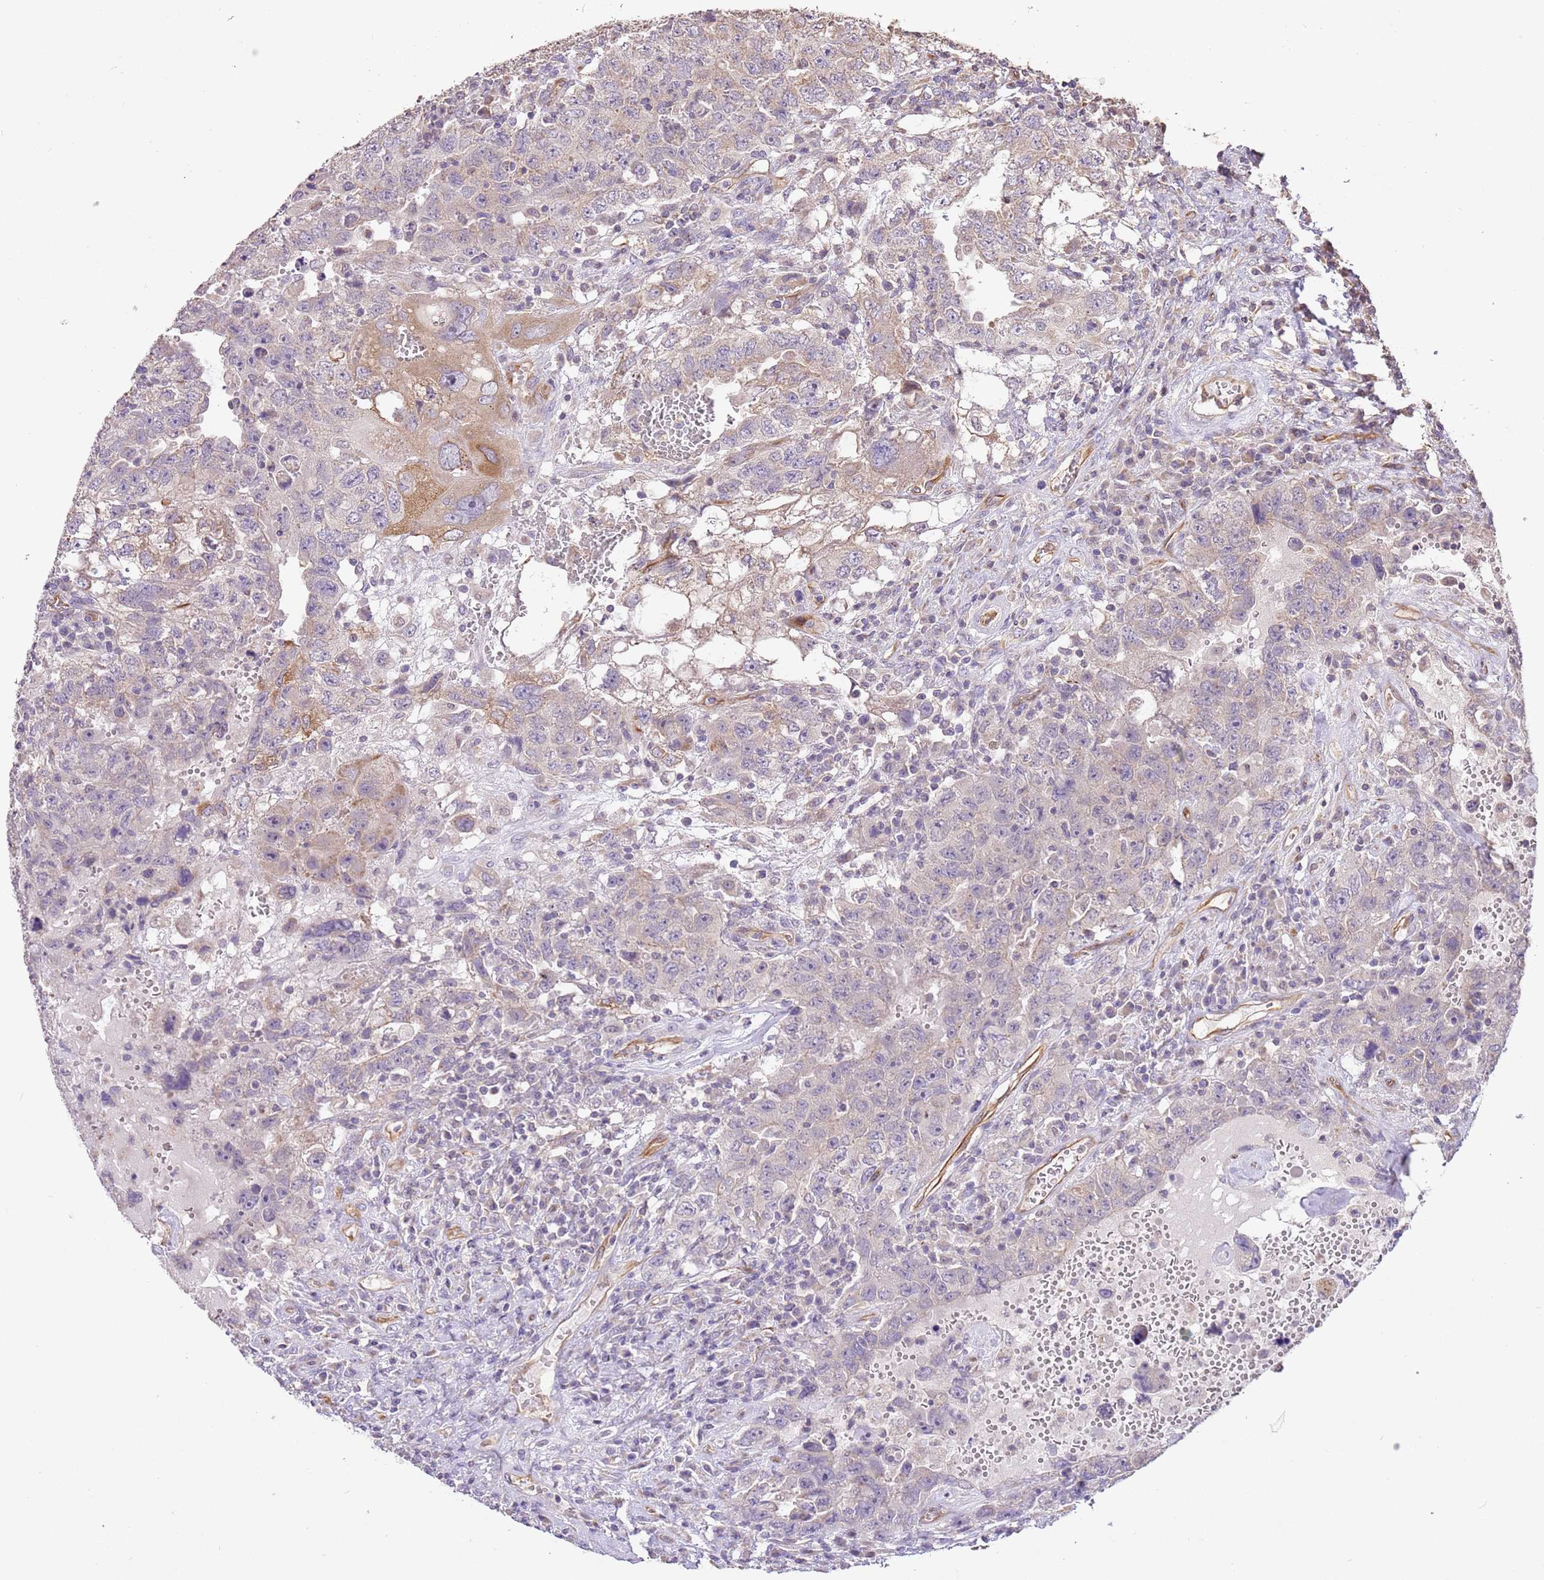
{"staining": {"intensity": "moderate", "quantity": "<25%", "location": "cytoplasmic/membranous"}, "tissue": "testis cancer", "cell_type": "Tumor cells", "image_type": "cancer", "snomed": [{"axis": "morphology", "description": "Carcinoma, Embryonal, NOS"}, {"axis": "topography", "description": "Testis"}], "caption": "Immunohistochemical staining of human testis cancer reveals moderate cytoplasmic/membranous protein positivity in approximately <25% of tumor cells.", "gene": "DOCK9", "patient": {"sex": "male", "age": 26}}